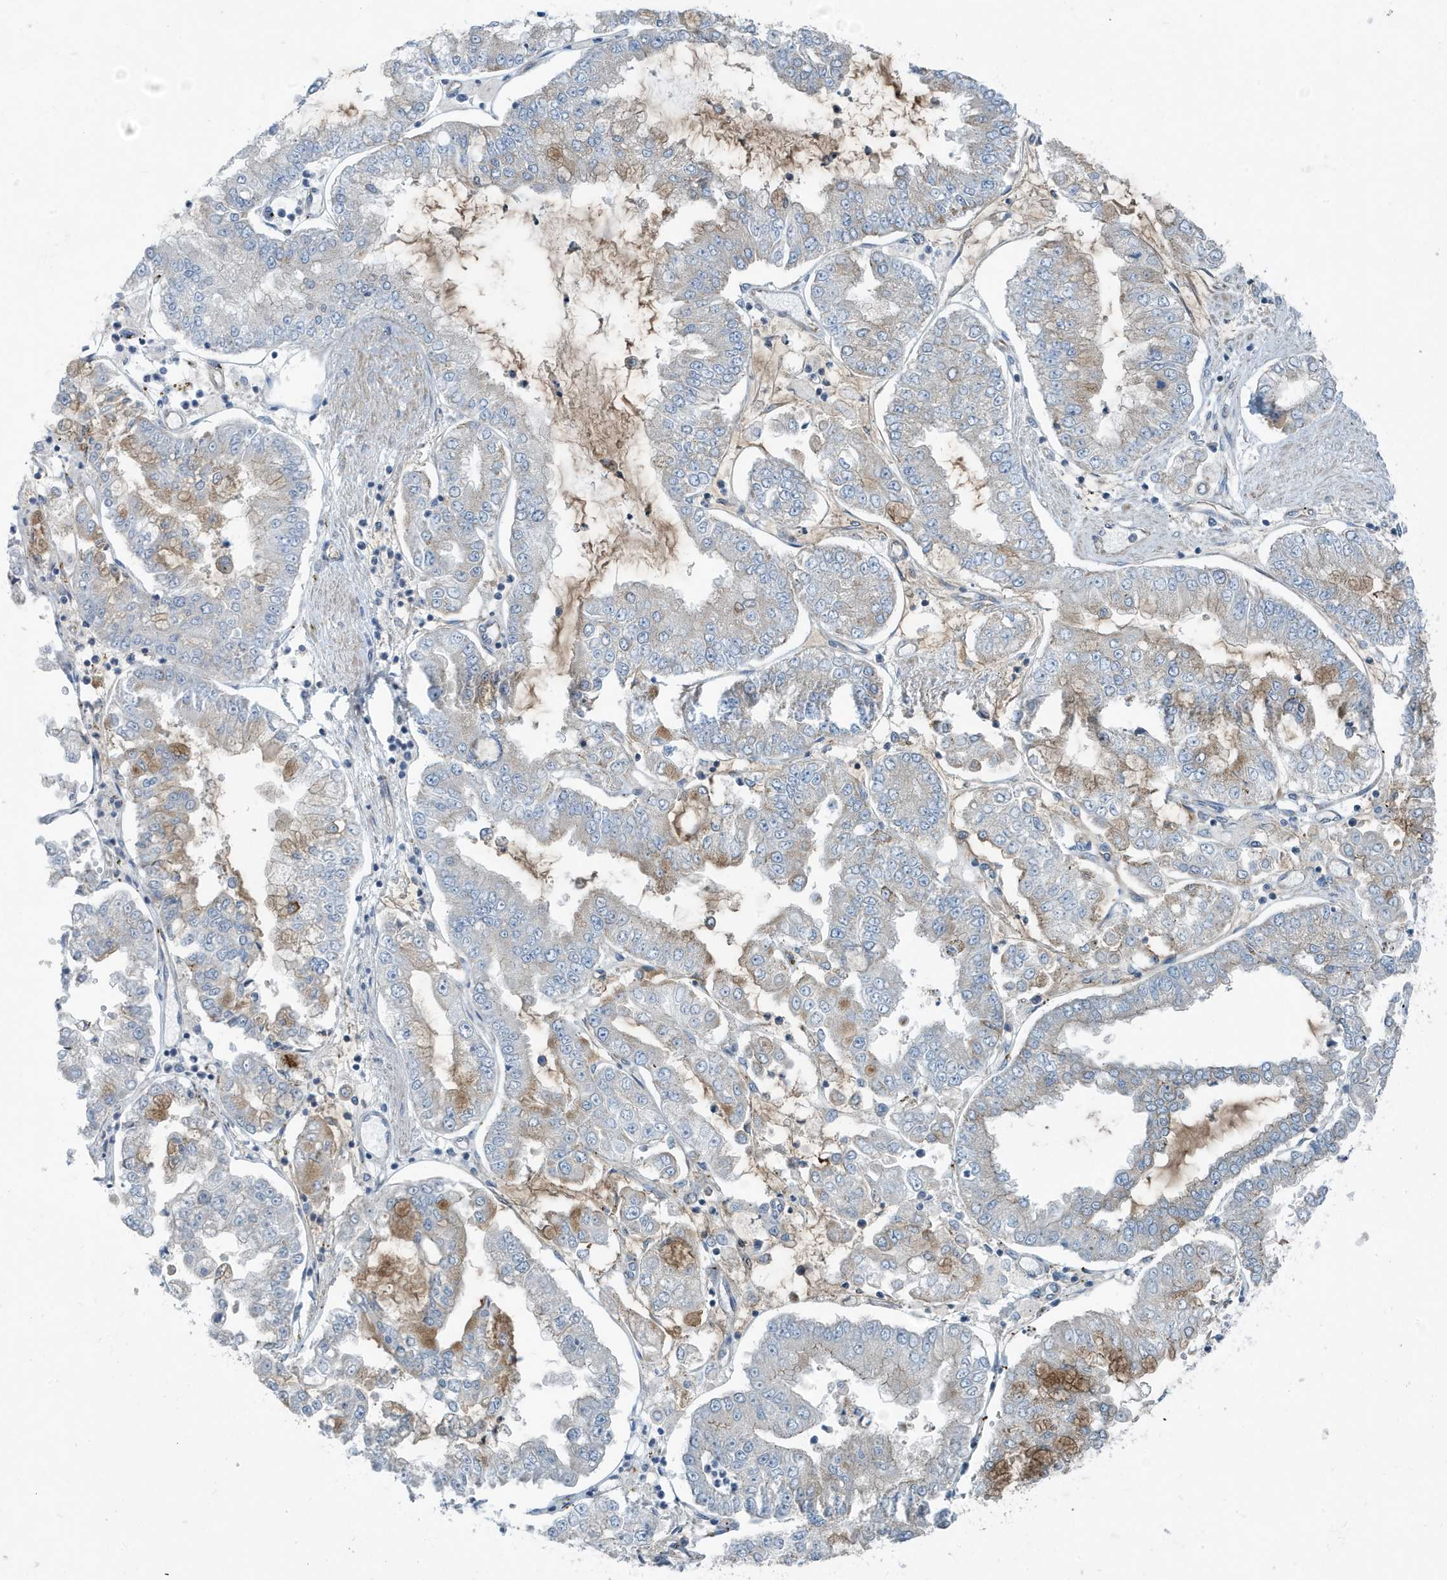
{"staining": {"intensity": "moderate", "quantity": "<25%", "location": "cytoplasmic/membranous"}, "tissue": "stomach cancer", "cell_type": "Tumor cells", "image_type": "cancer", "snomed": [{"axis": "morphology", "description": "Adenocarcinoma, NOS"}, {"axis": "topography", "description": "Stomach"}], "caption": "Moderate cytoplasmic/membranous positivity is identified in about <25% of tumor cells in stomach cancer.", "gene": "PPM1M", "patient": {"sex": "male", "age": 76}}